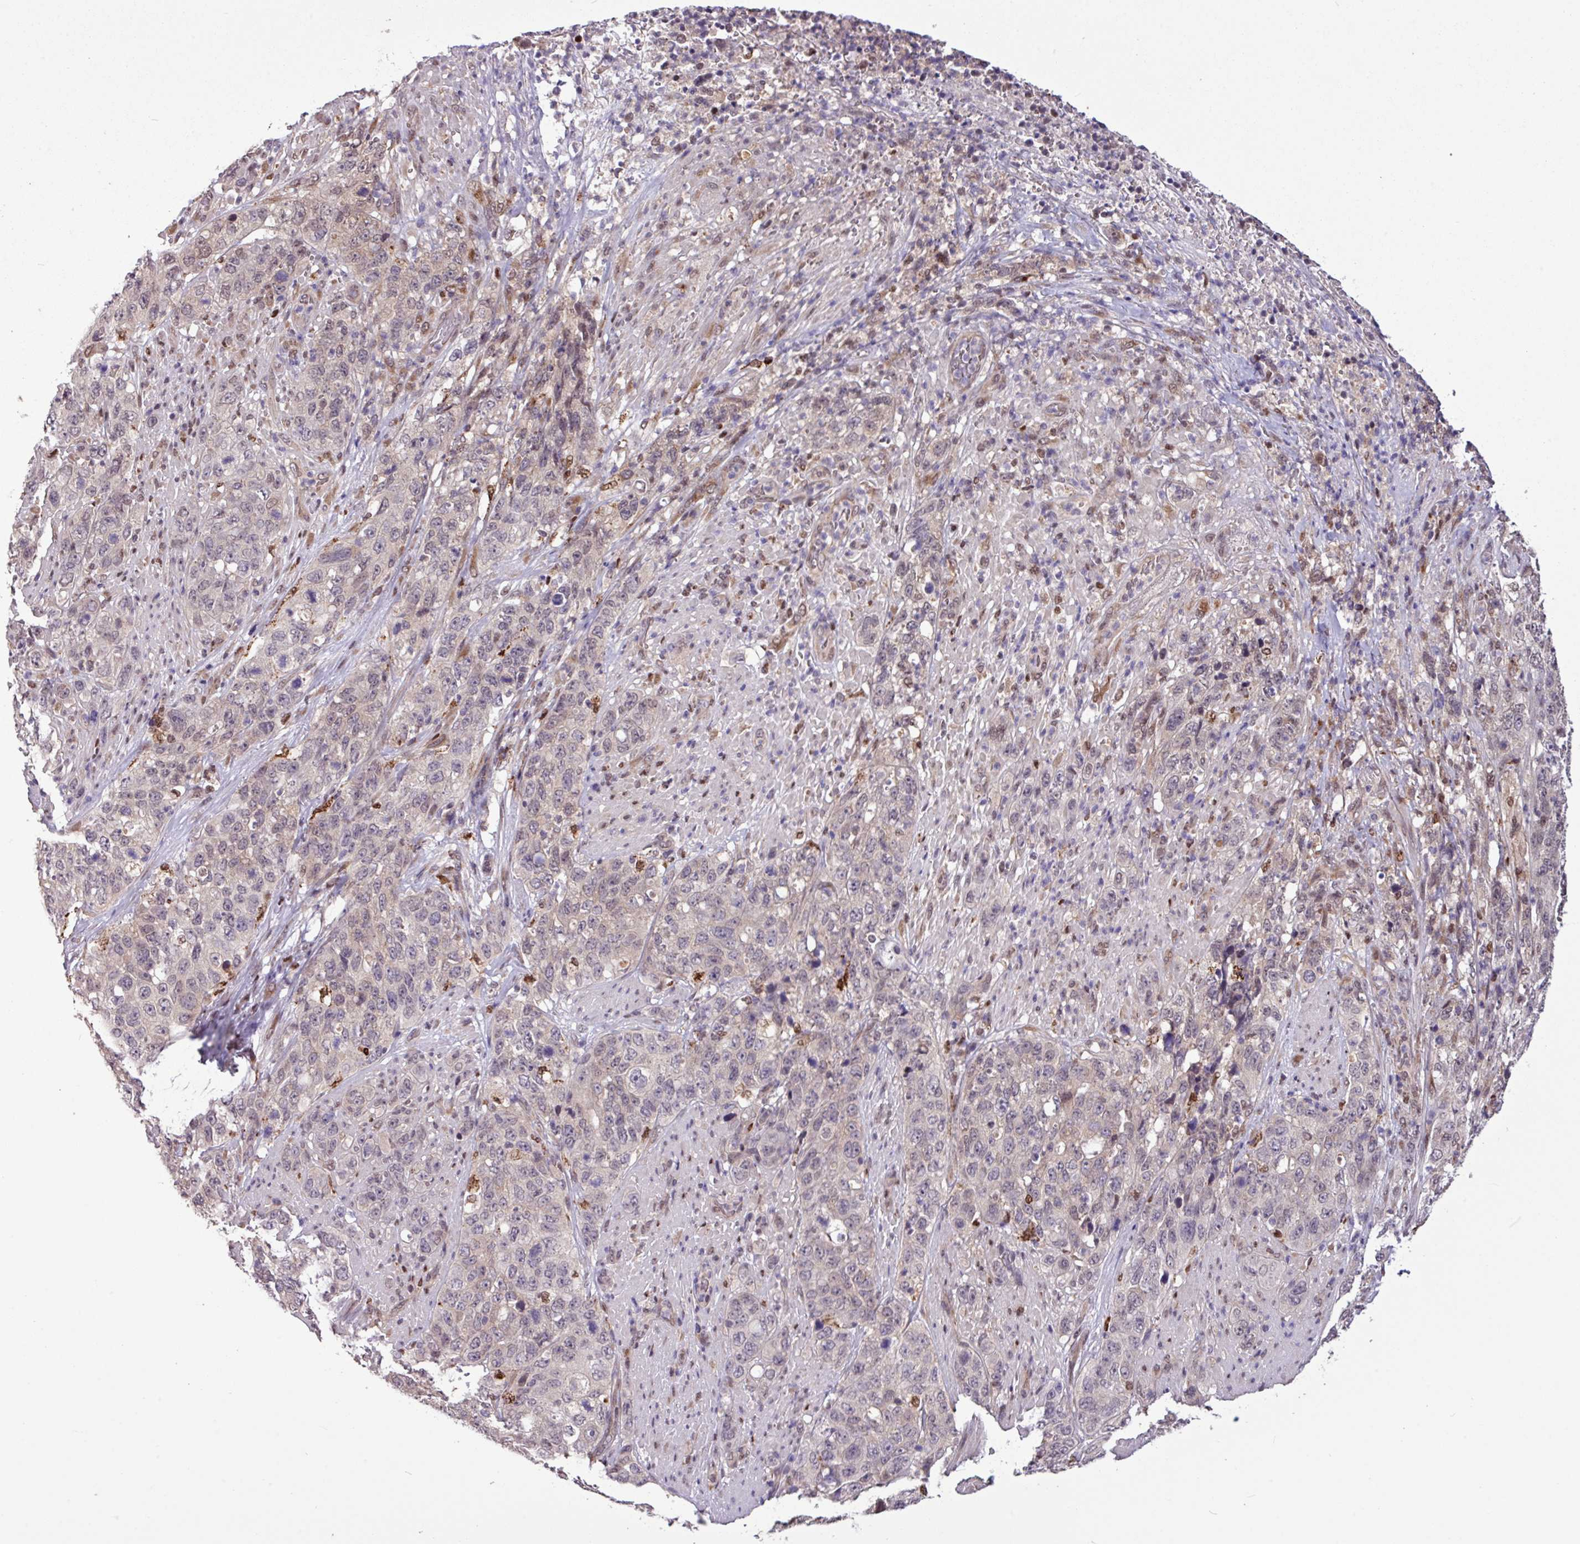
{"staining": {"intensity": "negative", "quantity": "none", "location": "none"}, "tissue": "stomach cancer", "cell_type": "Tumor cells", "image_type": "cancer", "snomed": [{"axis": "morphology", "description": "Adenocarcinoma, NOS"}, {"axis": "topography", "description": "Stomach"}], "caption": "High magnification brightfield microscopy of adenocarcinoma (stomach) stained with DAB (3,3'-diaminobenzidine) (brown) and counterstained with hematoxylin (blue): tumor cells show no significant expression.", "gene": "SKIC2", "patient": {"sex": "male", "age": 48}}